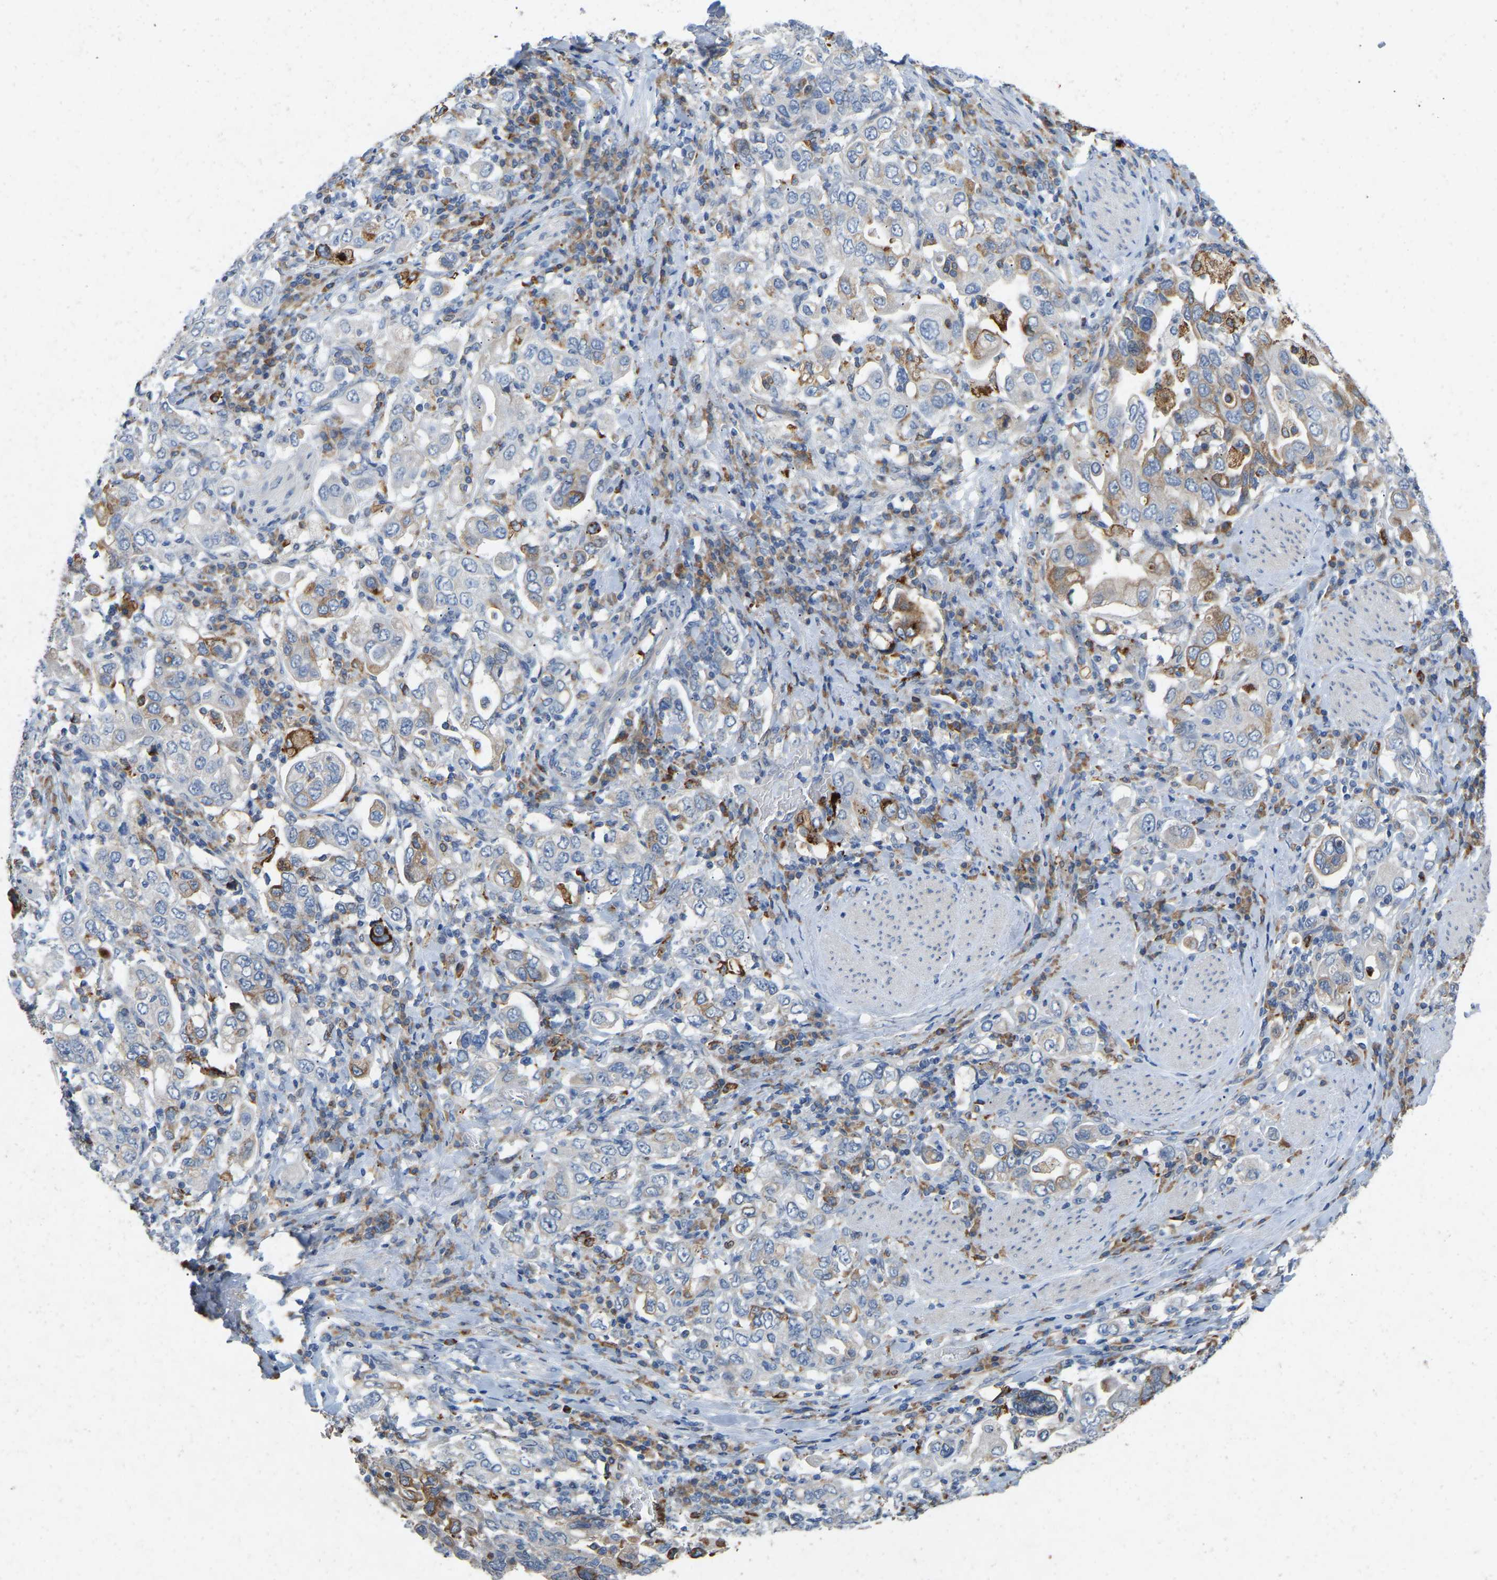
{"staining": {"intensity": "moderate", "quantity": "<25%", "location": "cytoplasmic/membranous"}, "tissue": "stomach cancer", "cell_type": "Tumor cells", "image_type": "cancer", "snomed": [{"axis": "morphology", "description": "Adenocarcinoma, NOS"}, {"axis": "topography", "description": "Stomach, upper"}], "caption": "High-magnification brightfield microscopy of stomach cancer (adenocarcinoma) stained with DAB (3,3'-diaminobenzidine) (brown) and counterstained with hematoxylin (blue). tumor cells exhibit moderate cytoplasmic/membranous staining is identified in about<25% of cells. The protein of interest is stained brown, and the nuclei are stained in blue (DAB IHC with brightfield microscopy, high magnification).", "gene": "RHEB", "patient": {"sex": "male", "age": 62}}